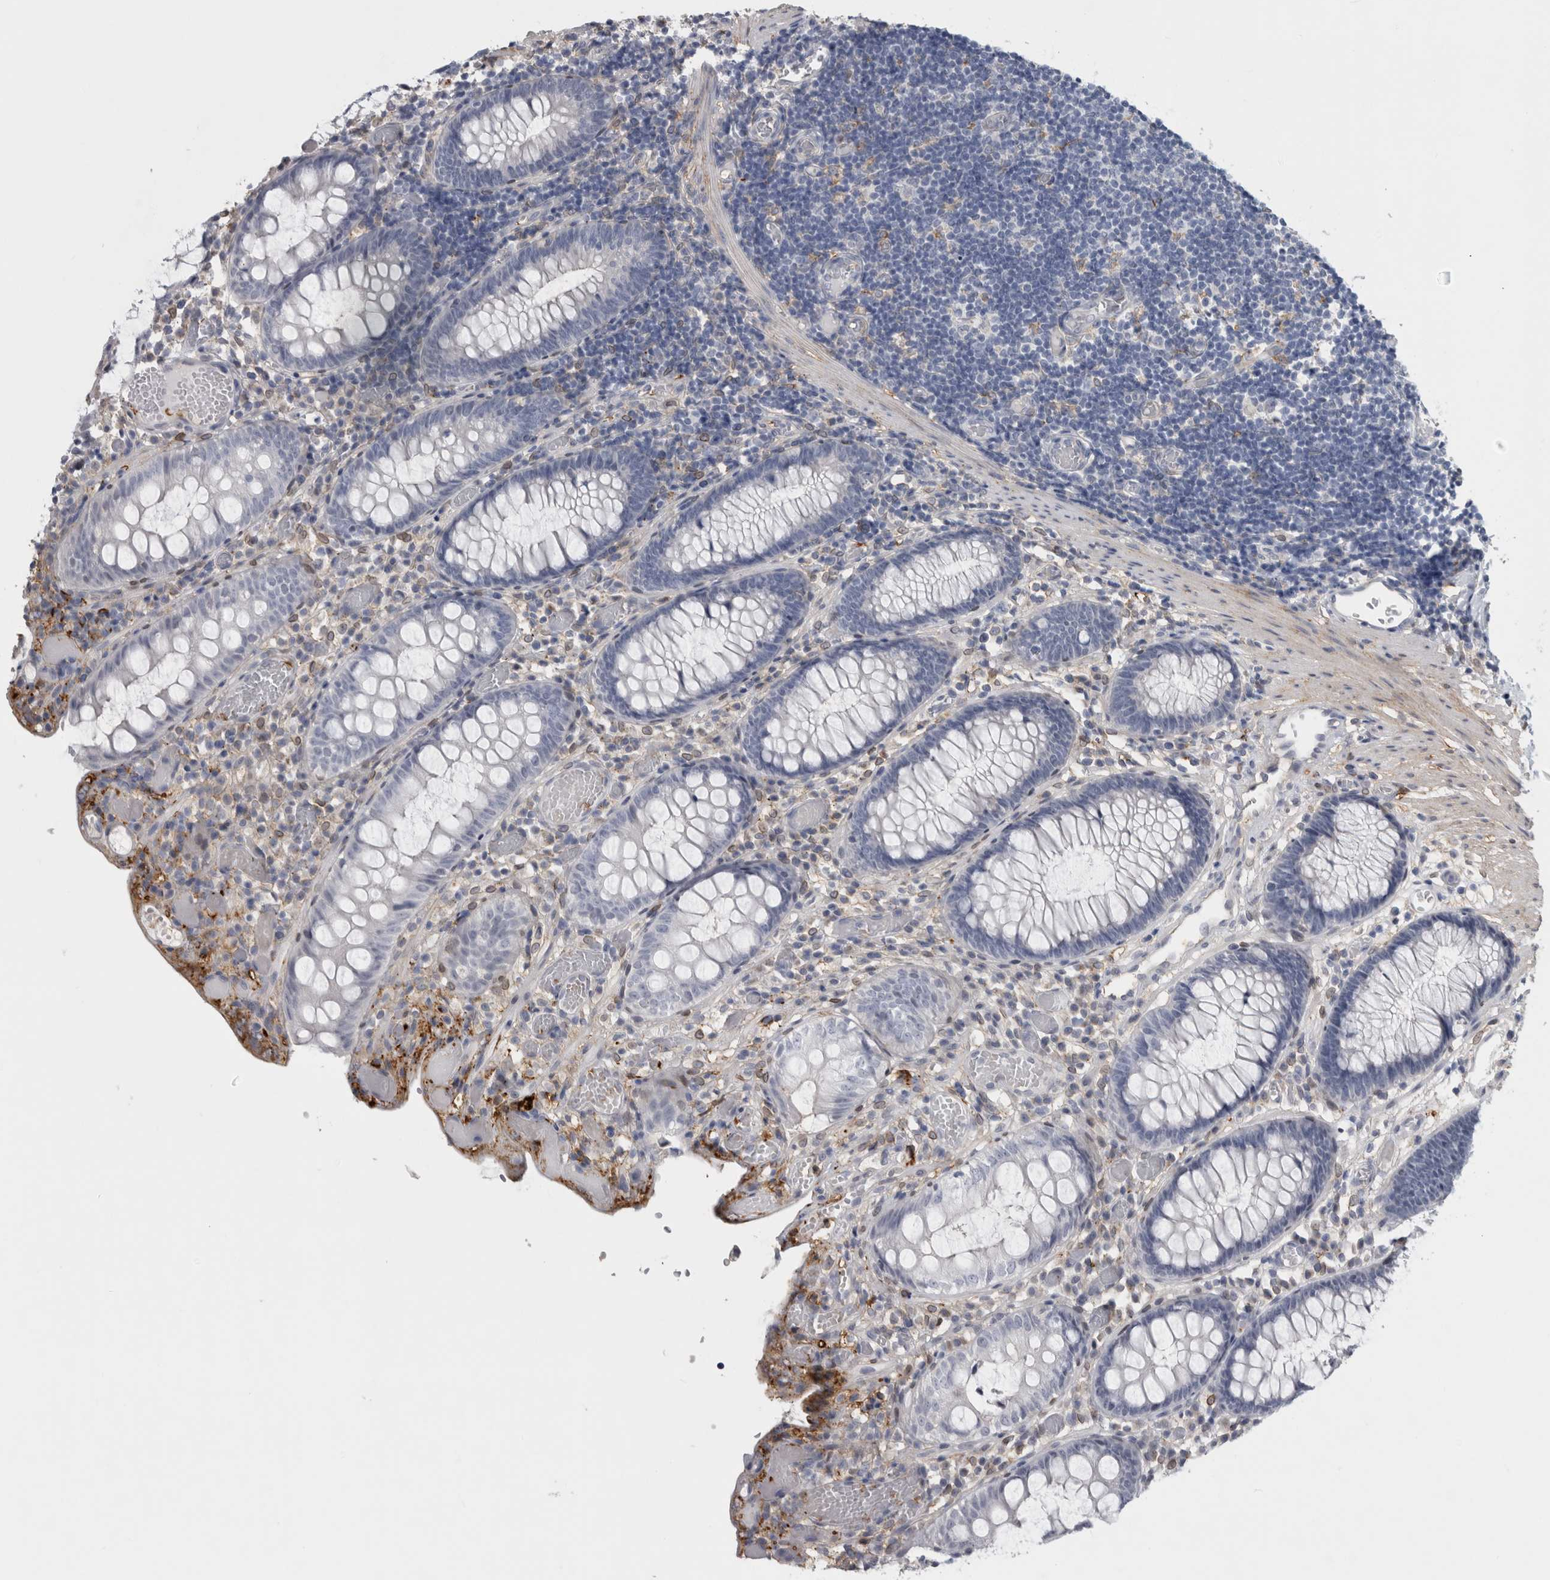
{"staining": {"intensity": "negative", "quantity": "none", "location": "none"}, "tissue": "colon", "cell_type": "Endothelial cells", "image_type": "normal", "snomed": [{"axis": "morphology", "description": "Normal tissue, NOS"}, {"axis": "topography", "description": "Colon"}], "caption": "A micrograph of human colon is negative for staining in endothelial cells. (DAB (3,3'-diaminobenzidine) IHC, high magnification).", "gene": "DNAJC24", "patient": {"sex": "male", "age": 14}}